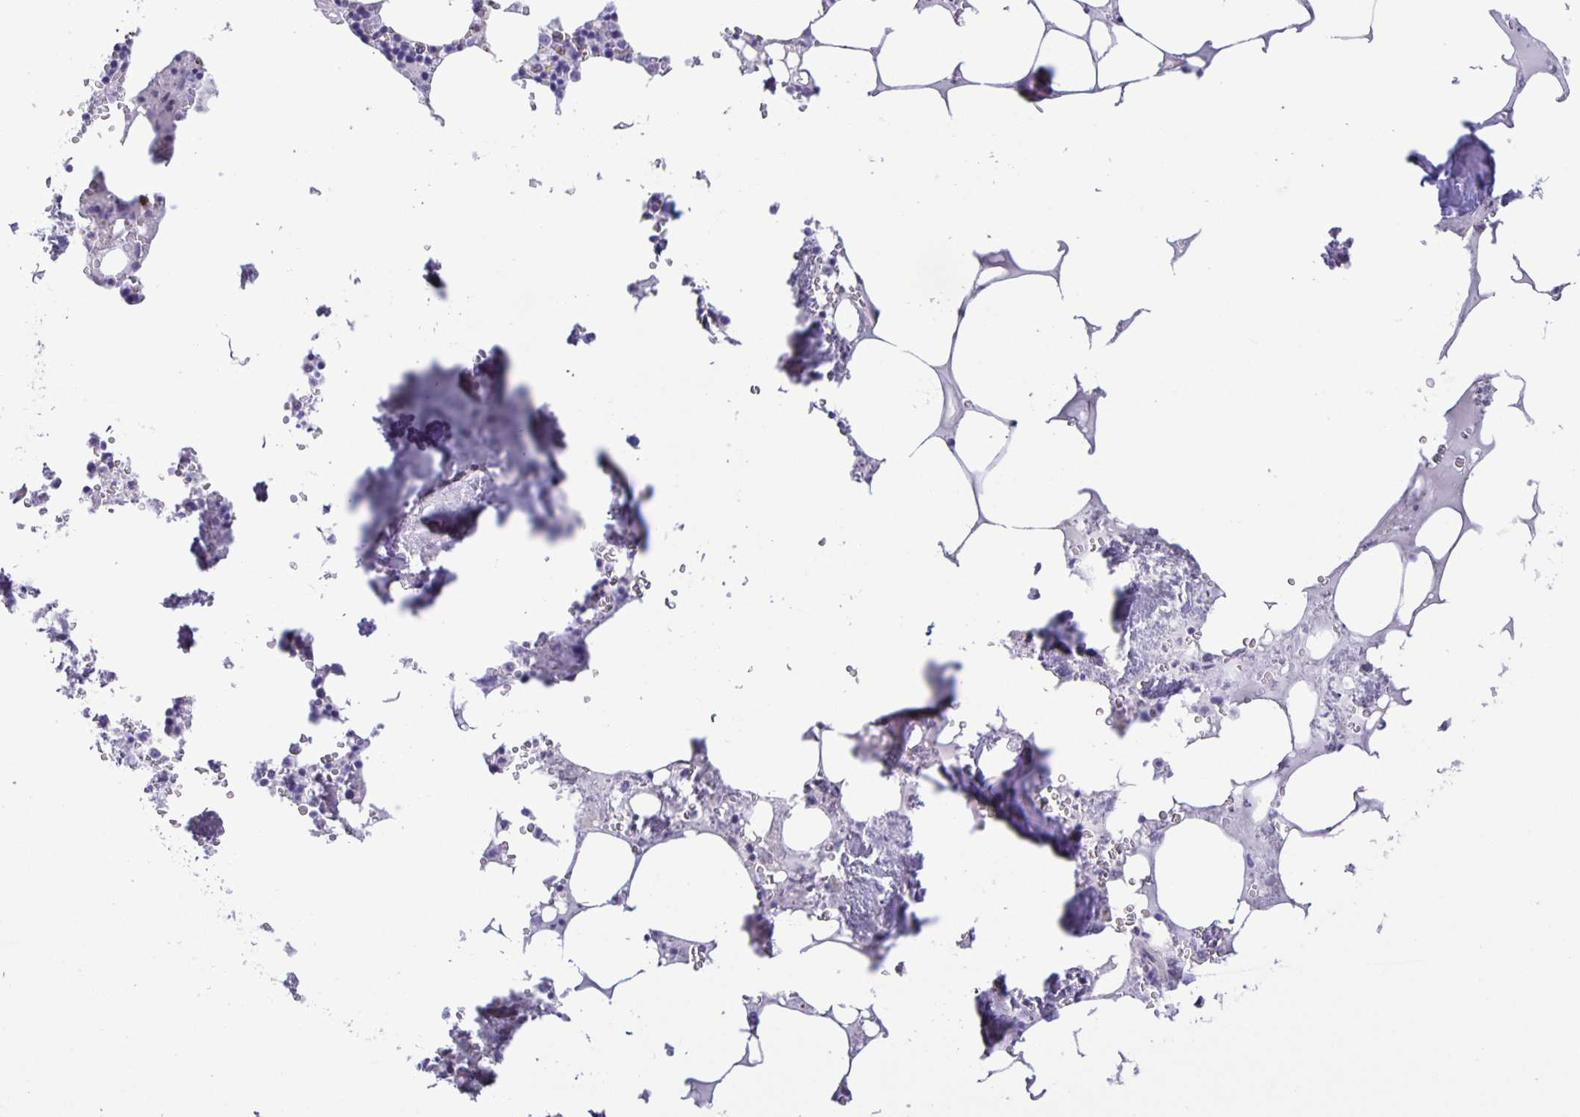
{"staining": {"intensity": "negative", "quantity": "none", "location": "none"}, "tissue": "bone marrow", "cell_type": "Hematopoietic cells", "image_type": "normal", "snomed": [{"axis": "morphology", "description": "Normal tissue, NOS"}, {"axis": "topography", "description": "Bone marrow"}], "caption": "The micrograph shows no staining of hematopoietic cells in unremarkable bone marrow.", "gene": "PHRF1", "patient": {"sex": "male", "age": 54}}